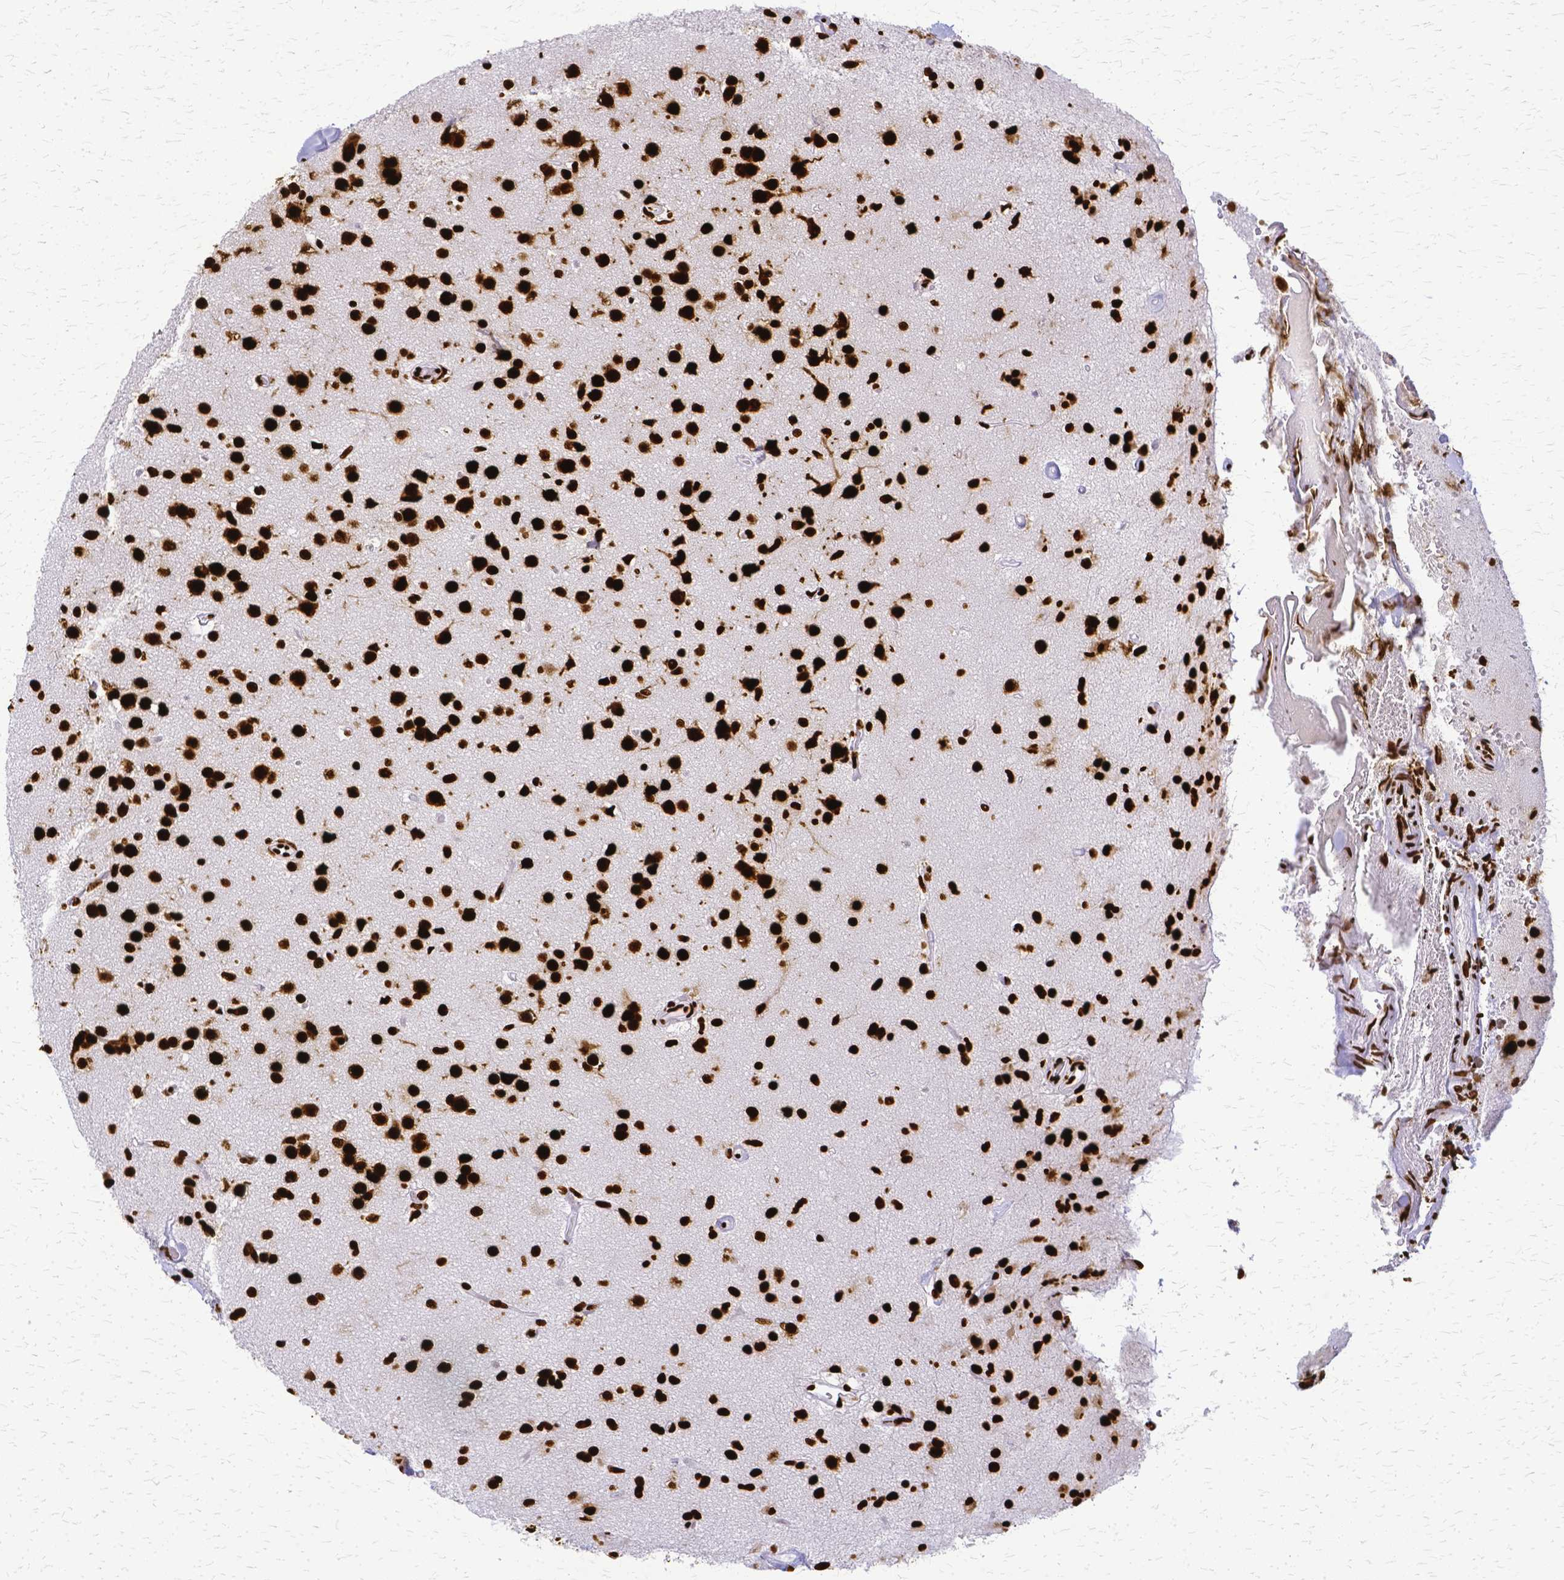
{"staining": {"intensity": "strong", "quantity": ">75%", "location": "nuclear"}, "tissue": "glioma", "cell_type": "Tumor cells", "image_type": "cancer", "snomed": [{"axis": "morphology", "description": "Glioma, malignant, Low grade"}, {"axis": "topography", "description": "Brain"}], "caption": "Immunohistochemistry photomicrograph of neoplastic tissue: malignant glioma (low-grade) stained using immunohistochemistry reveals high levels of strong protein expression localized specifically in the nuclear of tumor cells, appearing as a nuclear brown color.", "gene": "SFPQ", "patient": {"sex": "male", "age": 65}}